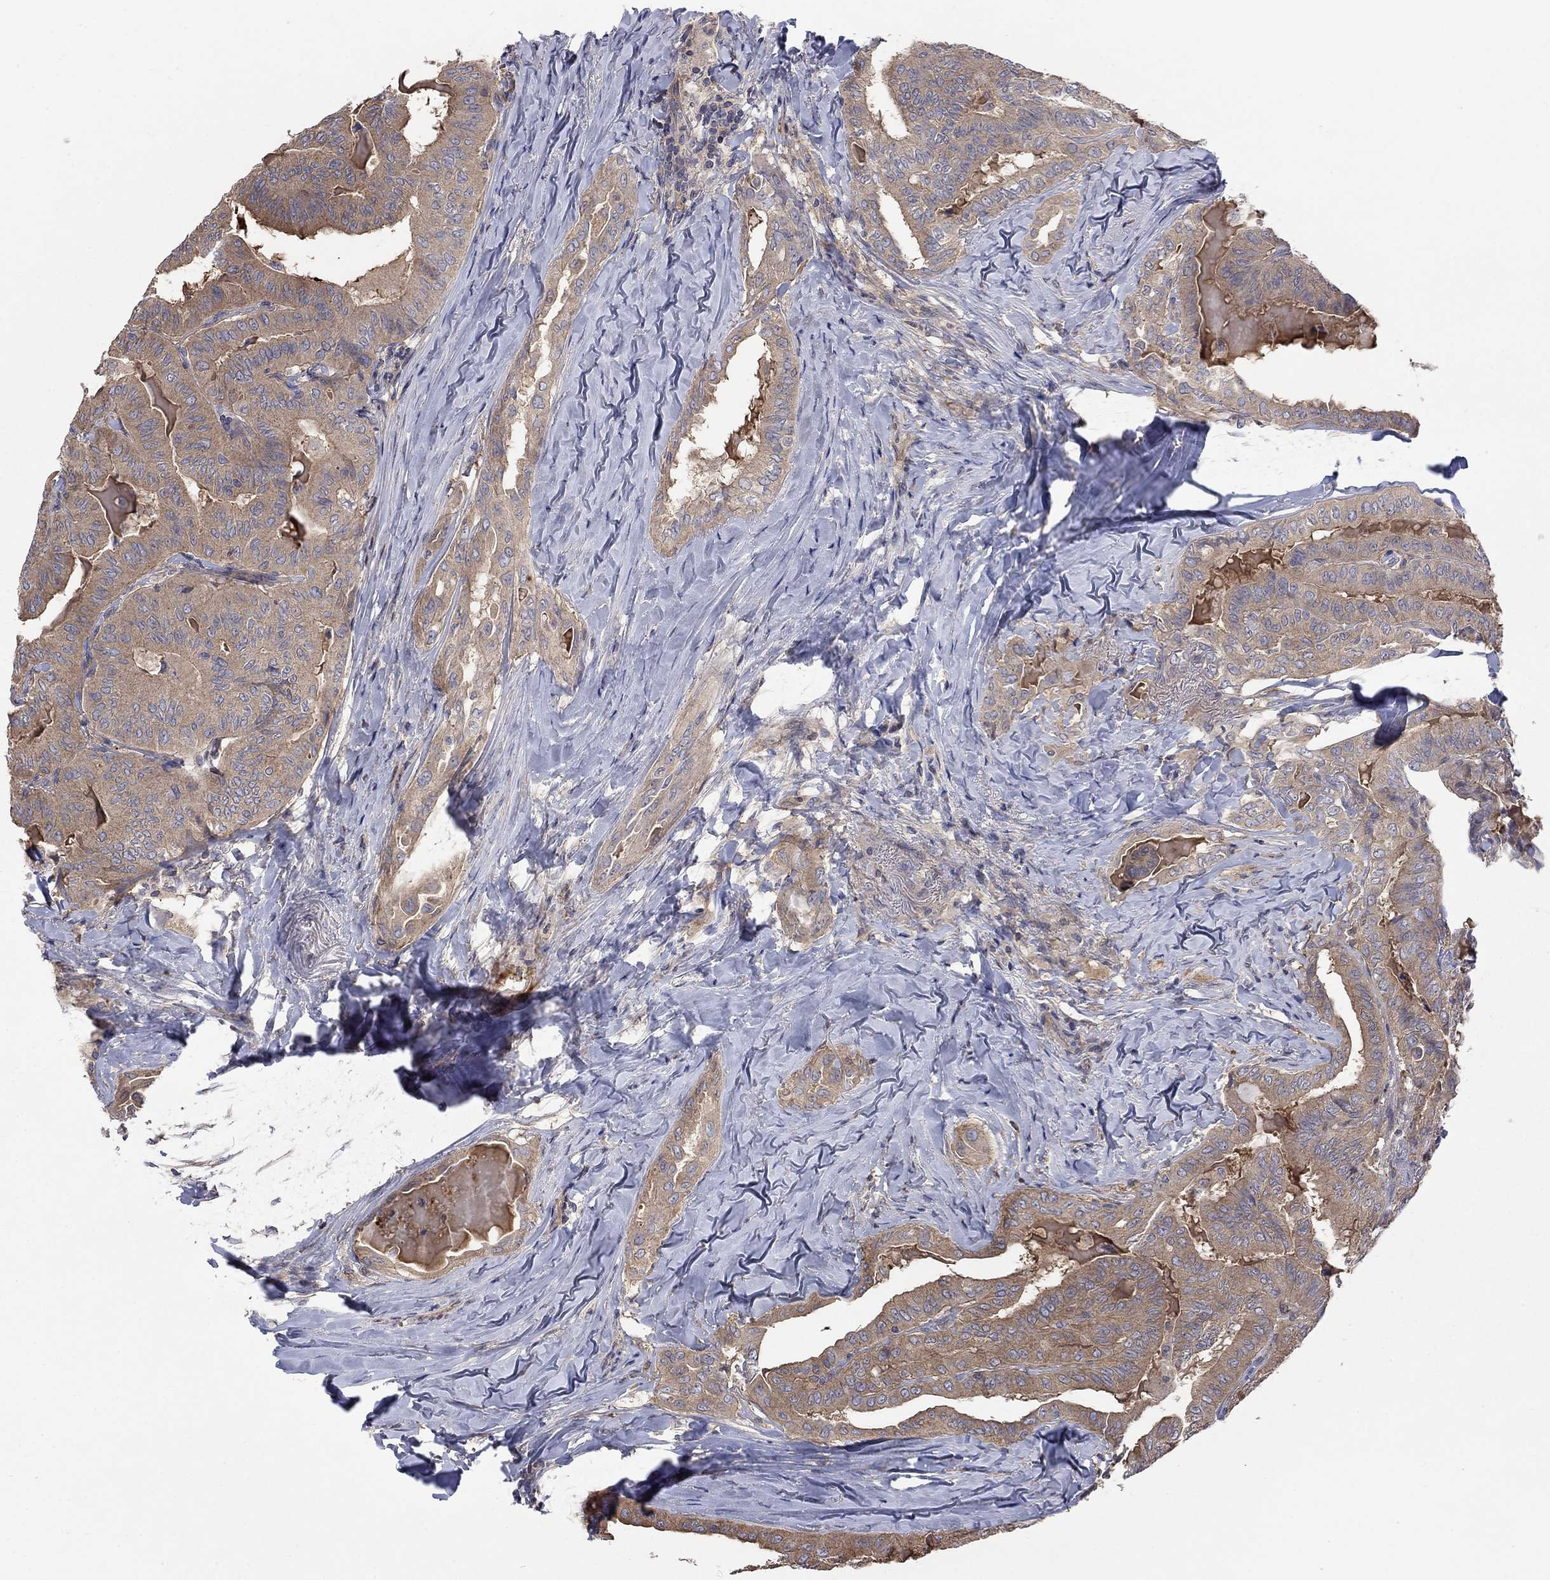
{"staining": {"intensity": "moderate", "quantity": ">75%", "location": "cytoplasmic/membranous"}, "tissue": "thyroid cancer", "cell_type": "Tumor cells", "image_type": "cancer", "snomed": [{"axis": "morphology", "description": "Papillary adenocarcinoma, NOS"}, {"axis": "topography", "description": "Thyroid gland"}], "caption": "Human thyroid cancer (papillary adenocarcinoma) stained with a protein marker exhibits moderate staining in tumor cells.", "gene": "PDZD2", "patient": {"sex": "female", "age": 68}}